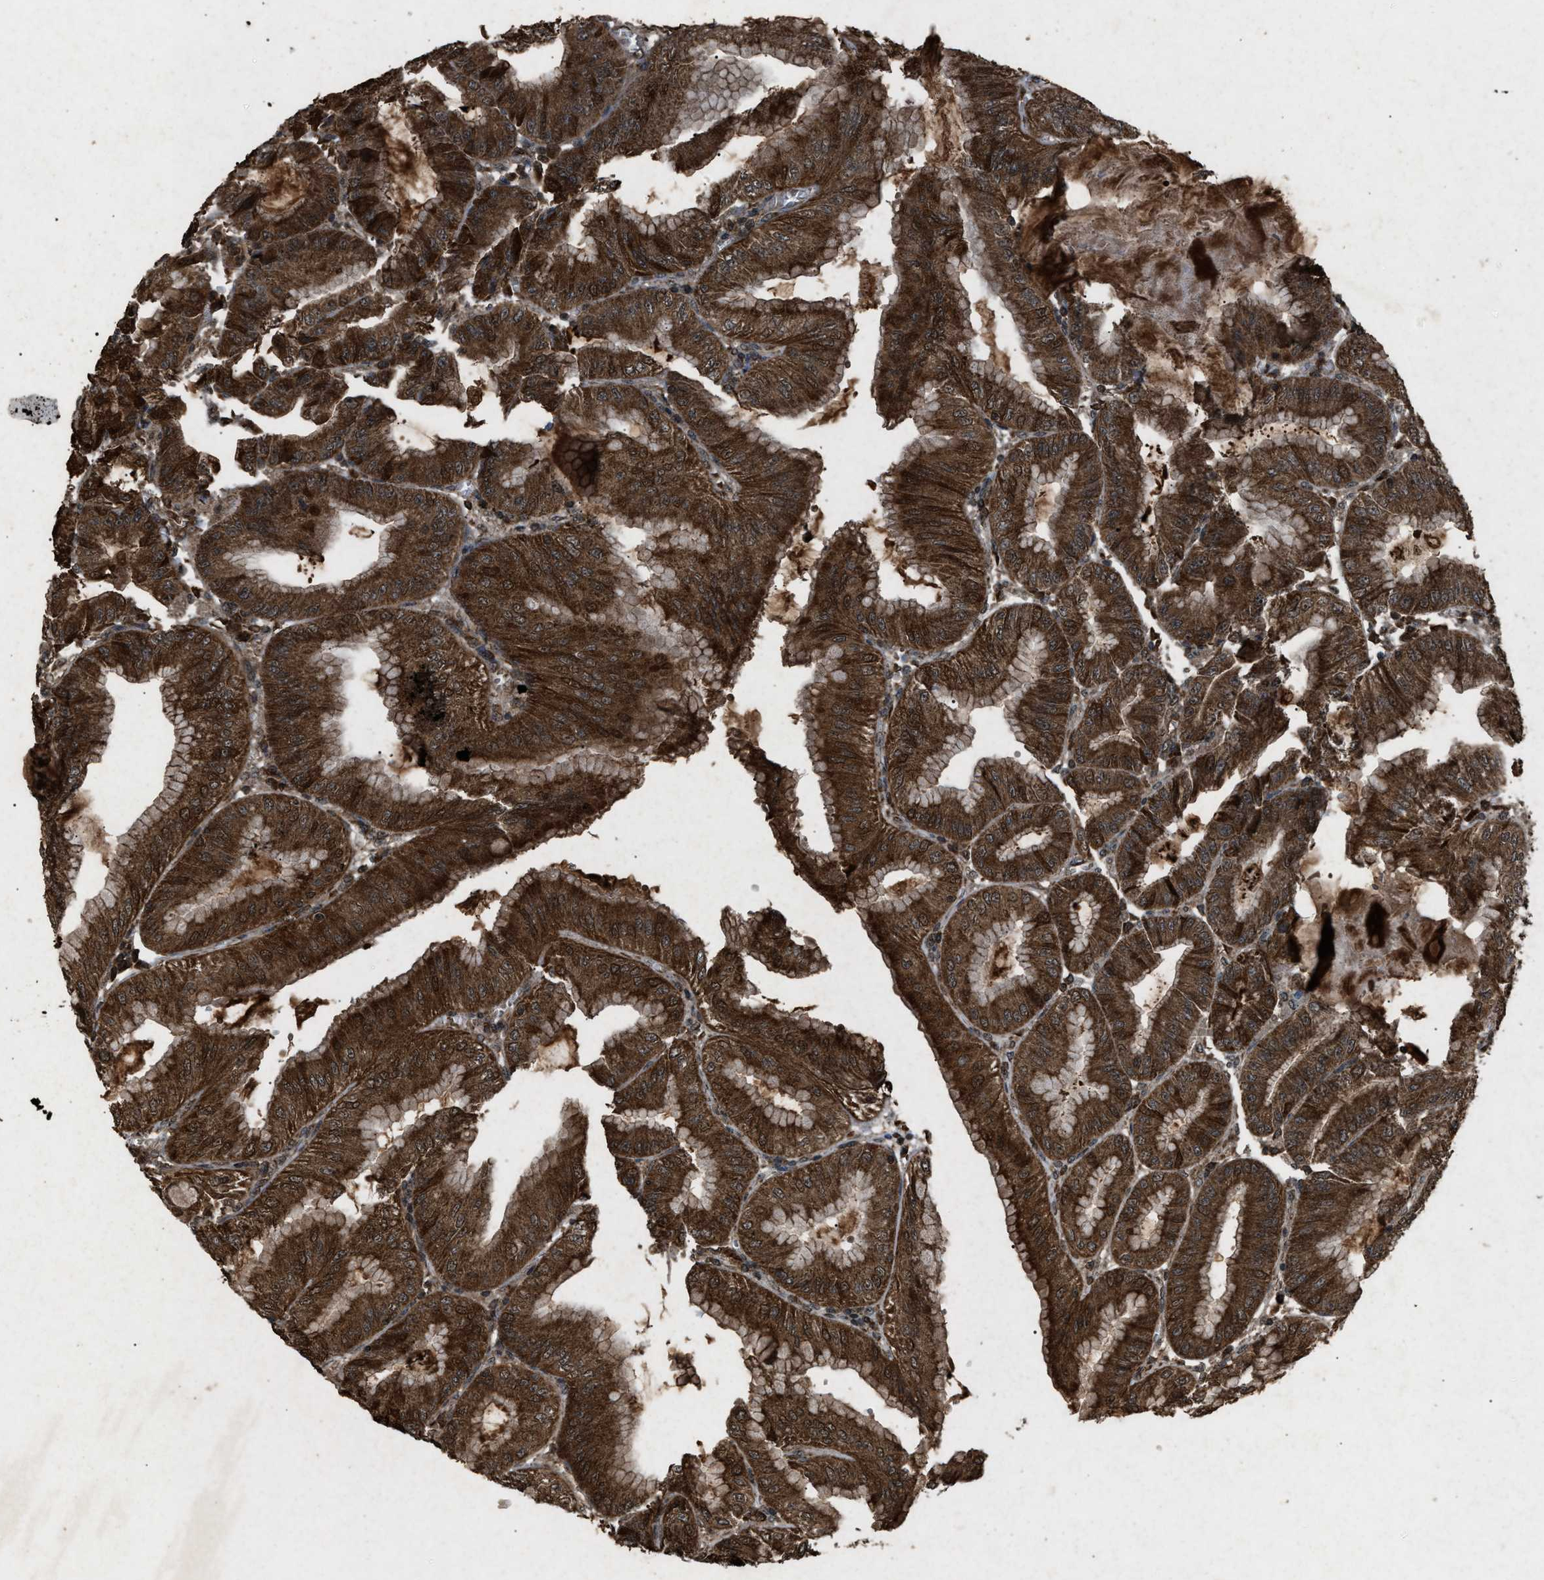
{"staining": {"intensity": "strong", "quantity": ">75%", "location": "cytoplasmic/membranous"}, "tissue": "stomach", "cell_type": "Glandular cells", "image_type": "normal", "snomed": [{"axis": "morphology", "description": "Normal tissue, NOS"}, {"axis": "topography", "description": "Stomach, lower"}], "caption": "Protein staining of normal stomach reveals strong cytoplasmic/membranous staining in about >75% of glandular cells. The staining is performed using DAB brown chromogen to label protein expression. The nuclei are counter-stained blue using hematoxylin.", "gene": "OAS1", "patient": {"sex": "male", "age": 71}}